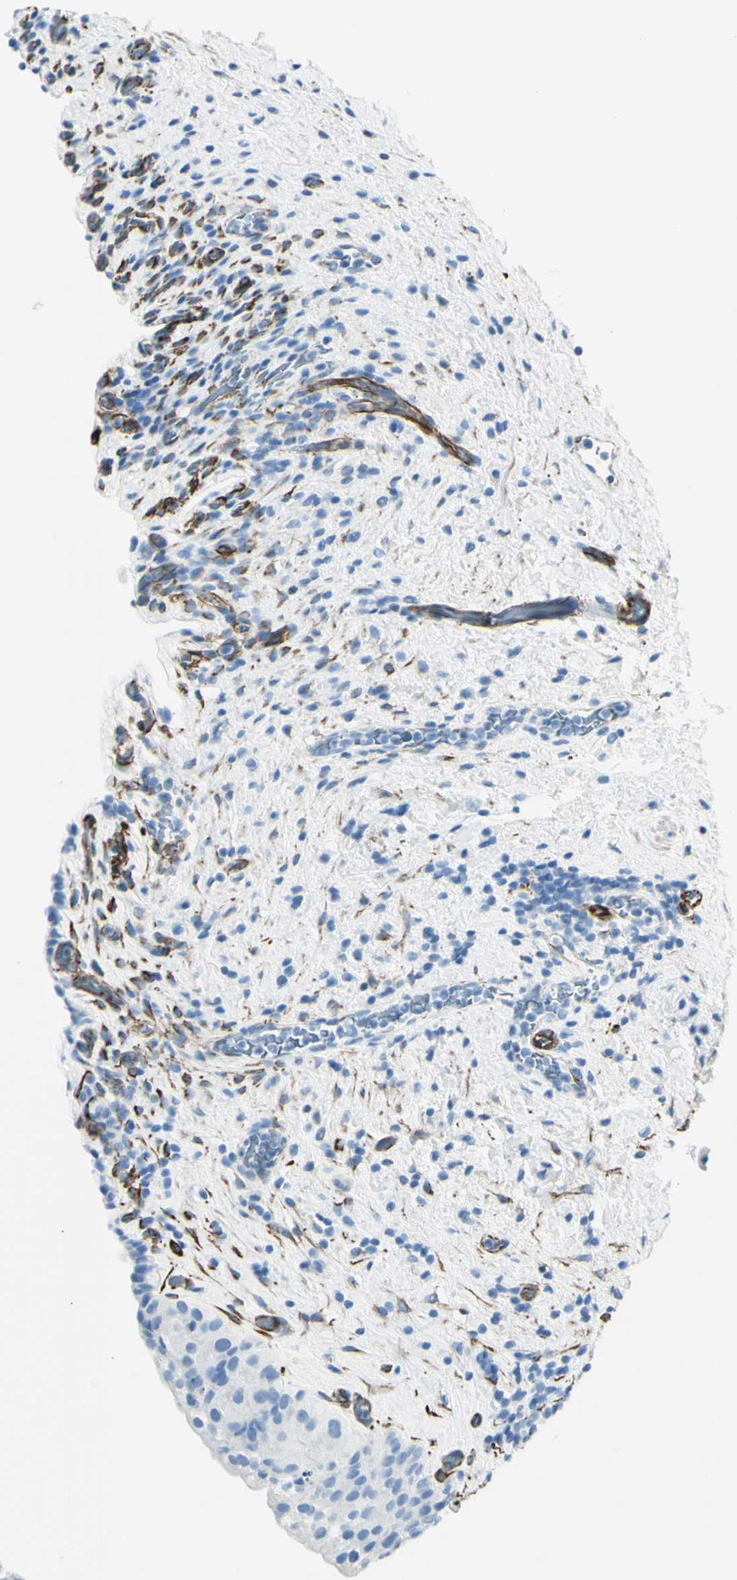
{"staining": {"intensity": "negative", "quantity": "none", "location": "none"}, "tissue": "urinary bladder", "cell_type": "Urothelial cells", "image_type": "normal", "snomed": [{"axis": "morphology", "description": "Normal tissue, NOS"}, {"axis": "topography", "description": "Urinary bladder"}], "caption": "Normal urinary bladder was stained to show a protein in brown. There is no significant expression in urothelial cells. The staining was performed using DAB to visualize the protein expression in brown, while the nuclei were stained in blue with hematoxylin (Magnification: 20x).", "gene": "PTH2R", "patient": {"sex": "female", "age": 64}}